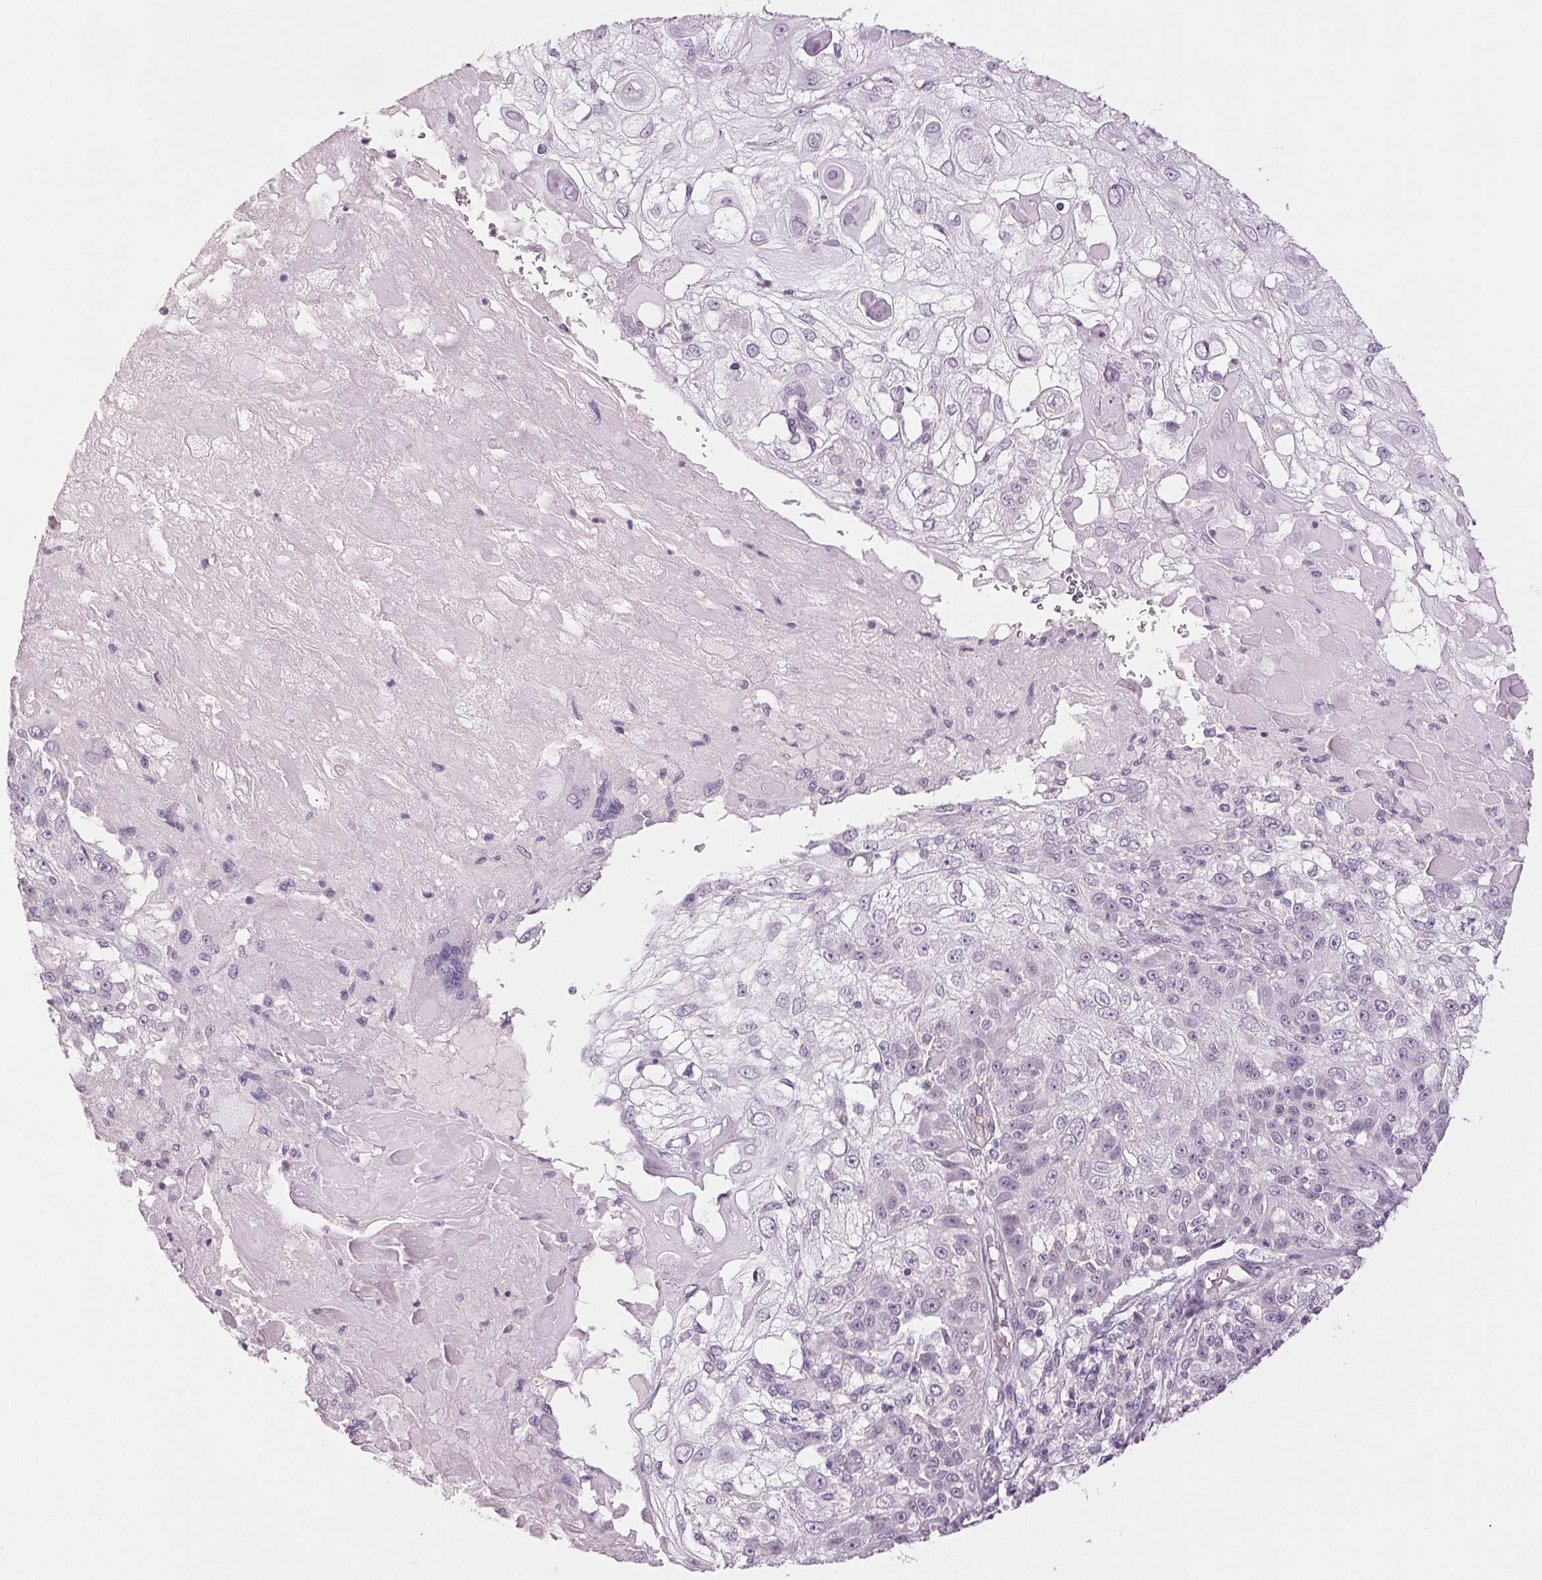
{"staining": {"intensity": "negative", "quantity": "none", "location": "none"}, "tissue": "skin cancer", "cell_type": "Tumor cells", "image_type": "cancer", "snomed": [{"axis": "morphology", "description": "Normal tissue, NOS"}, {"axis": "morphology", "description": "Squamous cell carcinoma, NOS"}, {"axis": "topography", "description": "Skin"}], "caption": "Skin squamous cell carcinoma stained for a protein using immunohistochemistry reveals no staining tumor cells.", "gene": "DNAJC6", "patient": {"sex": "female", "age": 83}}